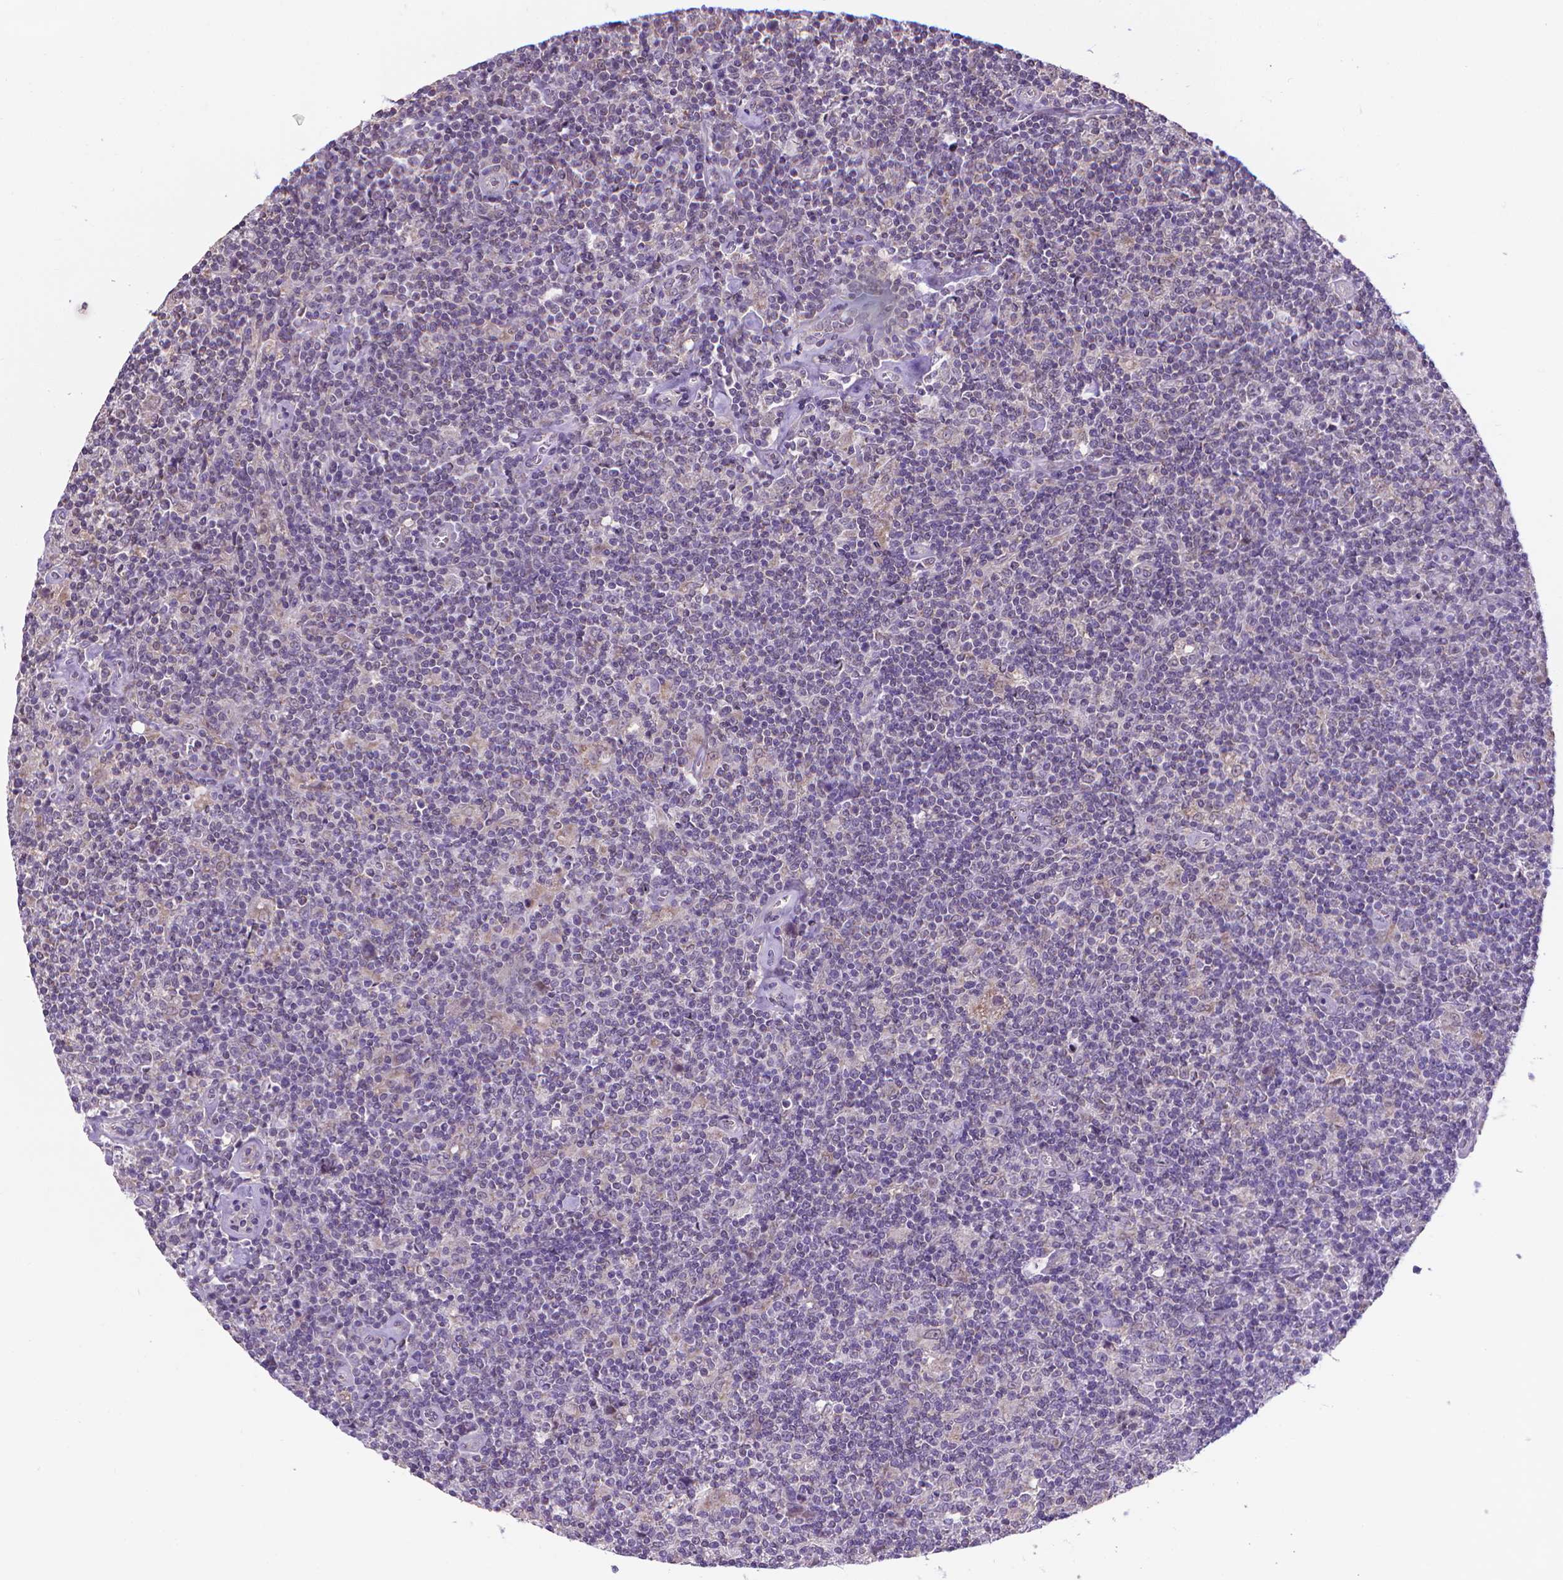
{"staining": {"intensity": "negative", "quantity": "none", "location": "none"}, "tissue": "lymphoma", "cell_type": "Tumor cells", "image_type": "cancer", "snomed": [{"axis": "morphology", "description": "Hodgkin's disease, NOS"}, {"axis": "topography", "description": "Lymph node"}], "caption": "This is an immunohistochemistry (IHC) micrograph of human lymphoma. There is no expression in tumor cells.", "gene": "GPR63", "patient": {"sex": "male", "age": 40}}